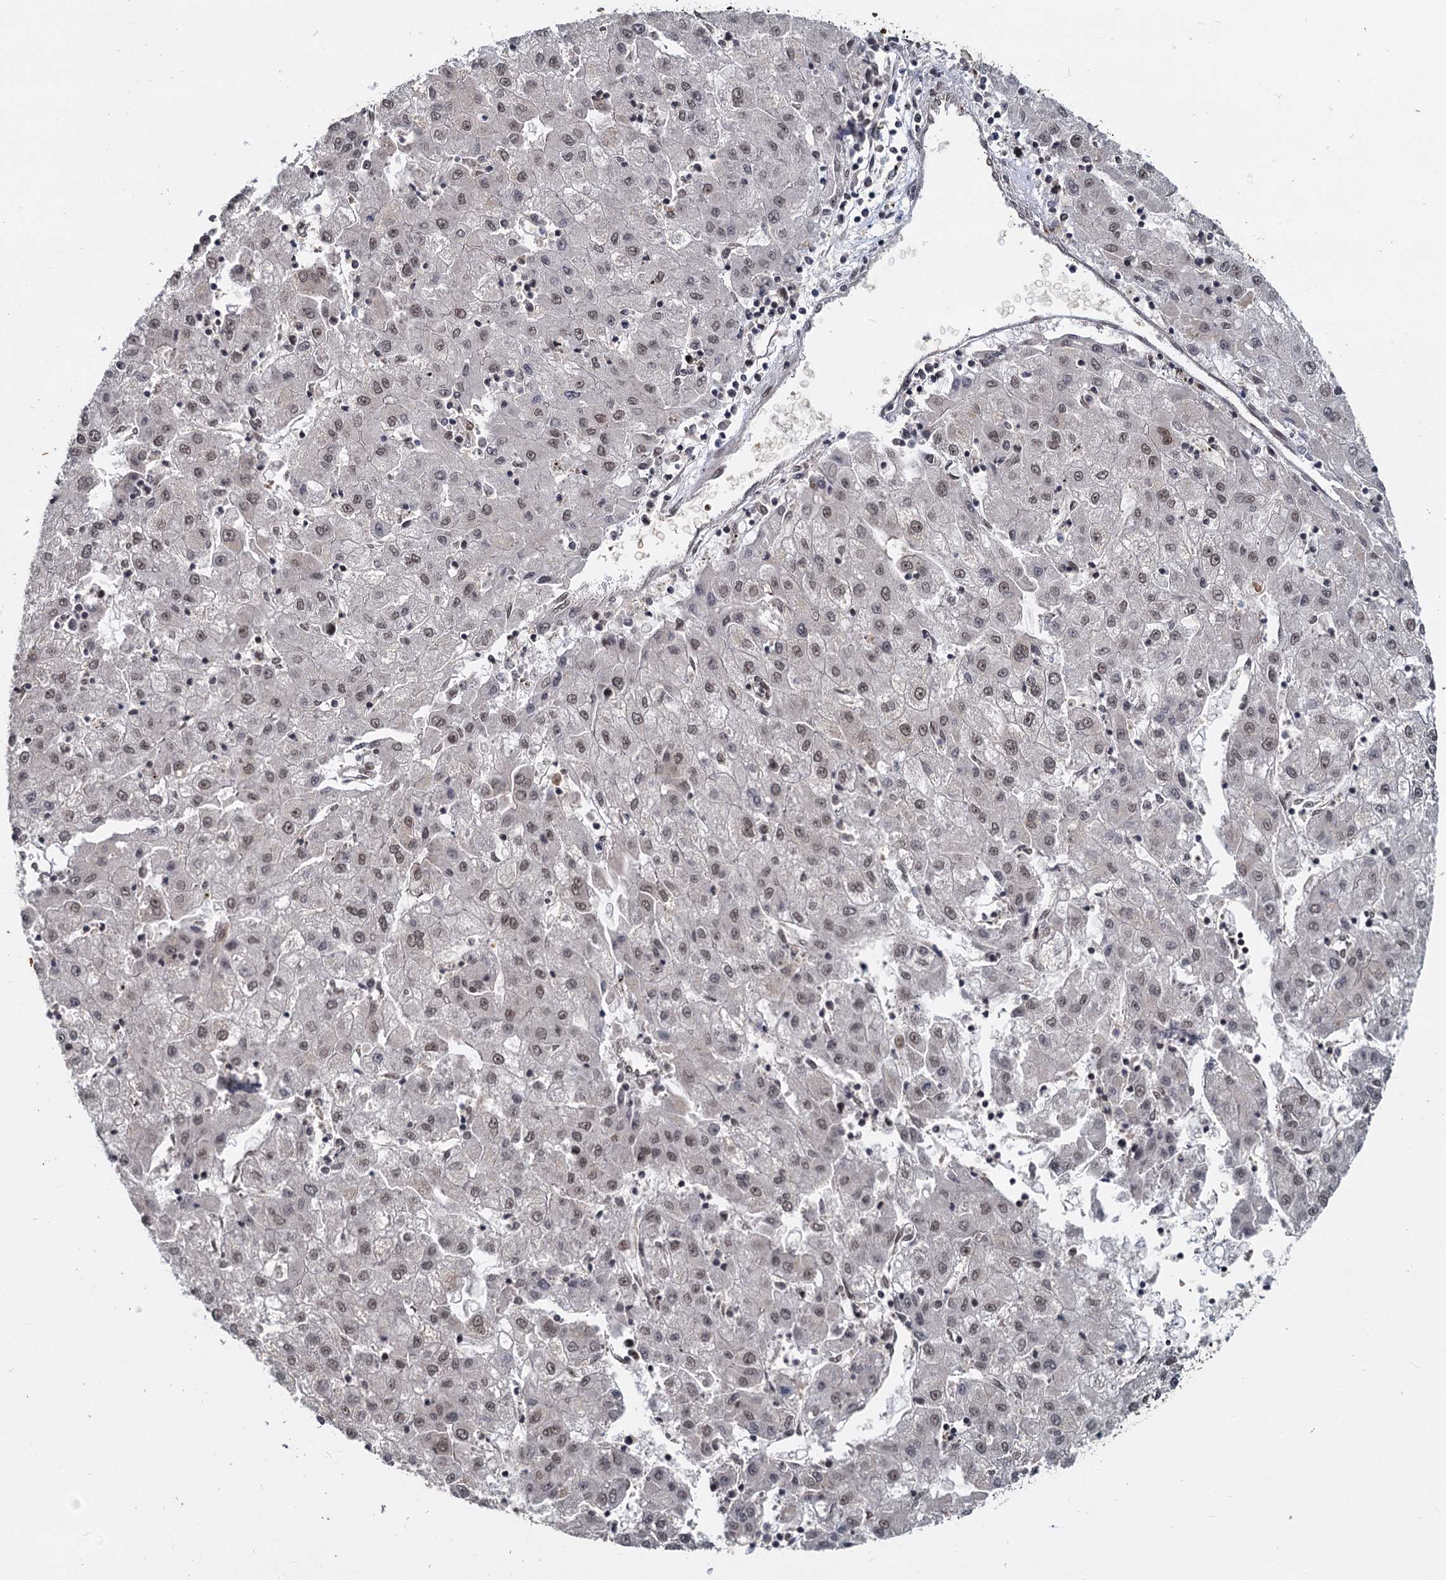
{"staining": {"intensity": "weak", "quantity": ">75%", "location": "nuclear"}, "tissue": "liver cancer", "cell_type": "Tumor cells", "image_type": "cancer", "snomed": [{"axis": "morphology", "description": "Carcinoma, Hepatocellular, NOS"}, {"axis": "topography", "description": "Liver"}], "caption": "Liver hepatocellular carcinoma stained with DAB (3,3'-diaminobenzidine) immunohistochemistry (IHC) shows low levels of weak nuclear positivity in approximately >75% of tumor cells.", "gene": "FANCI", "patient": {"sex": "male", "age": 72}}